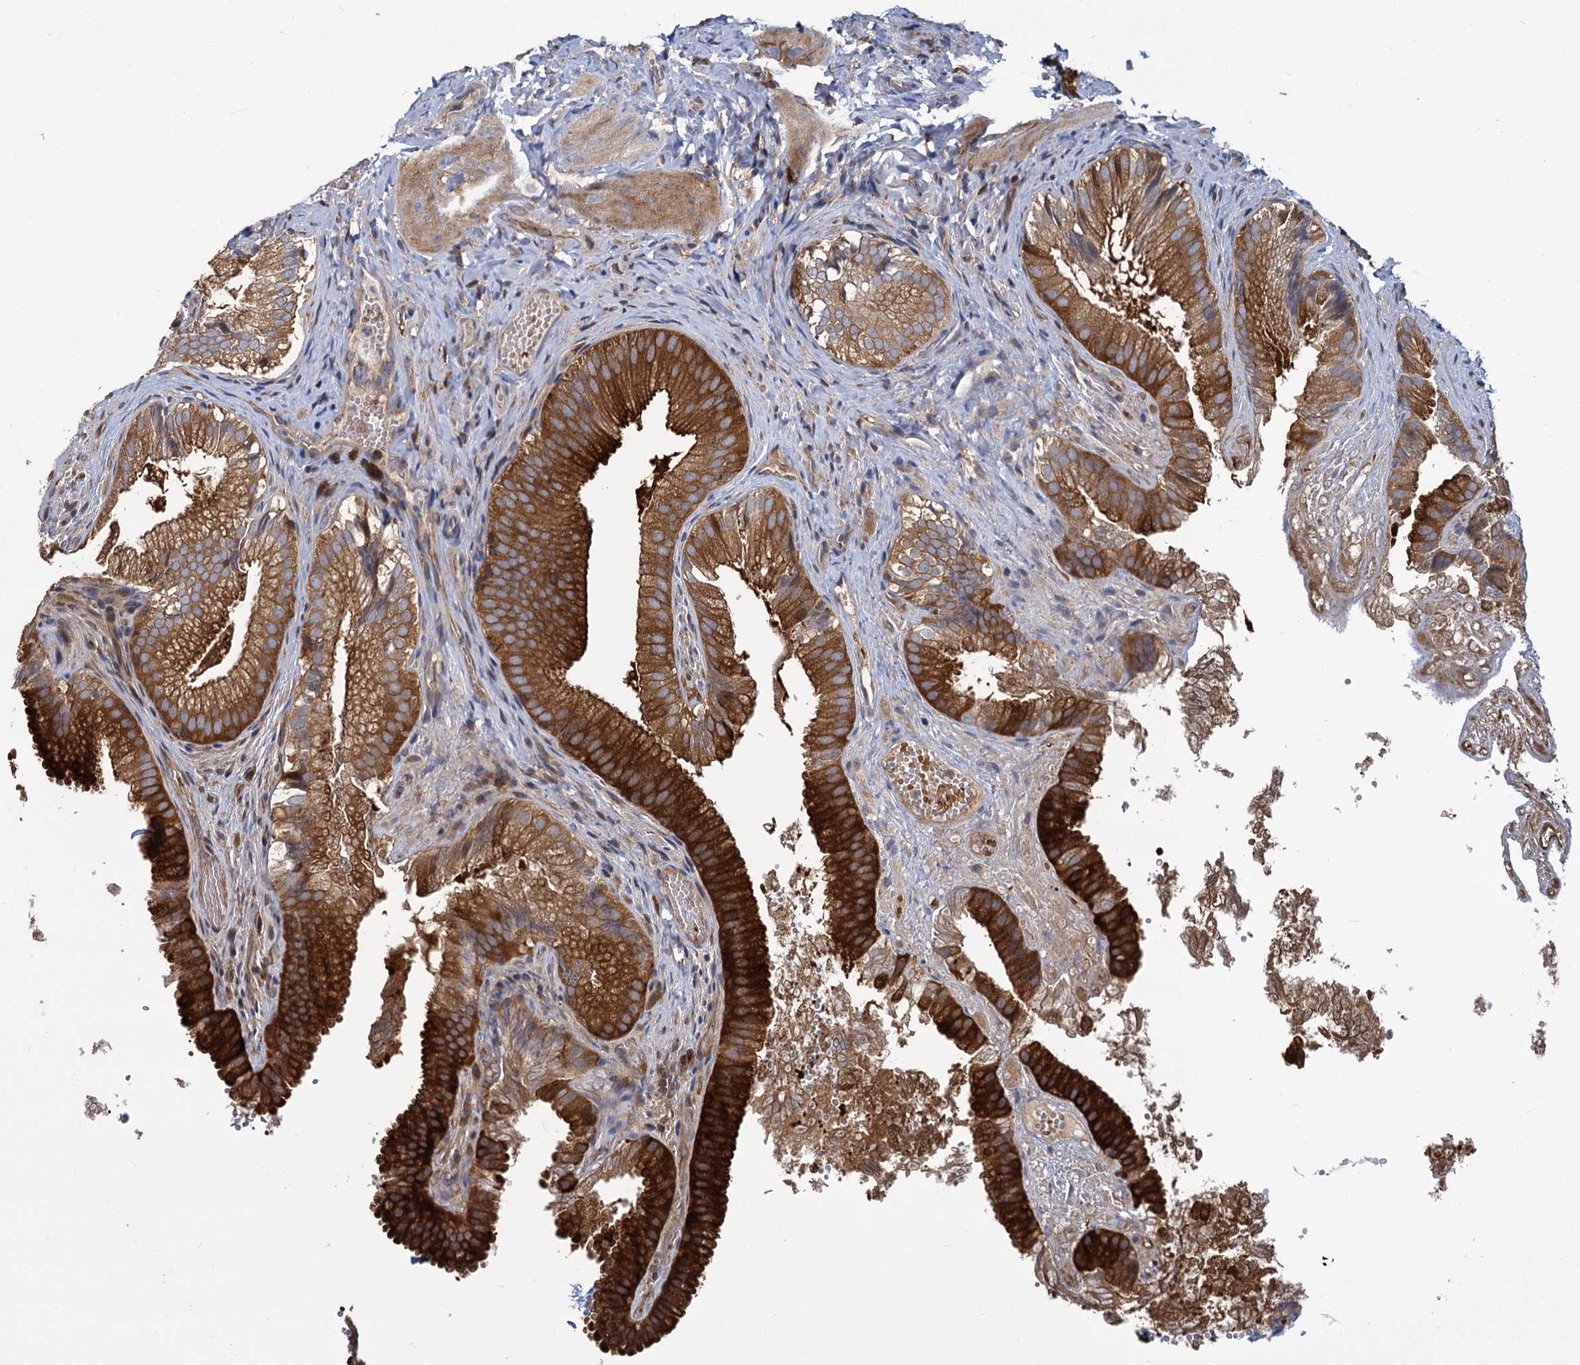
{"staining": {"intensity": "strong", "quantity": ">75%", "location": "cytoplasmic/membranous"}, "tissue": "gallbladder", "cell_type": "Glandular cells", "image_type": "normal", "snomed": [{"axis": "morphology", "description": "Normal tissue, NOS"}, {"axis": "topography", "description": "Gallbladder"}], "caption": "Gallbladder was stained to show a protein in brown. There is high levels of strong cytoplasmic/membranous positivity in about >75% of glandular cells. (DAB IHC with brightfield microscopy, high magnification).", "gene": "GCLC", "patient": {"sex": "female", "age": 30}}